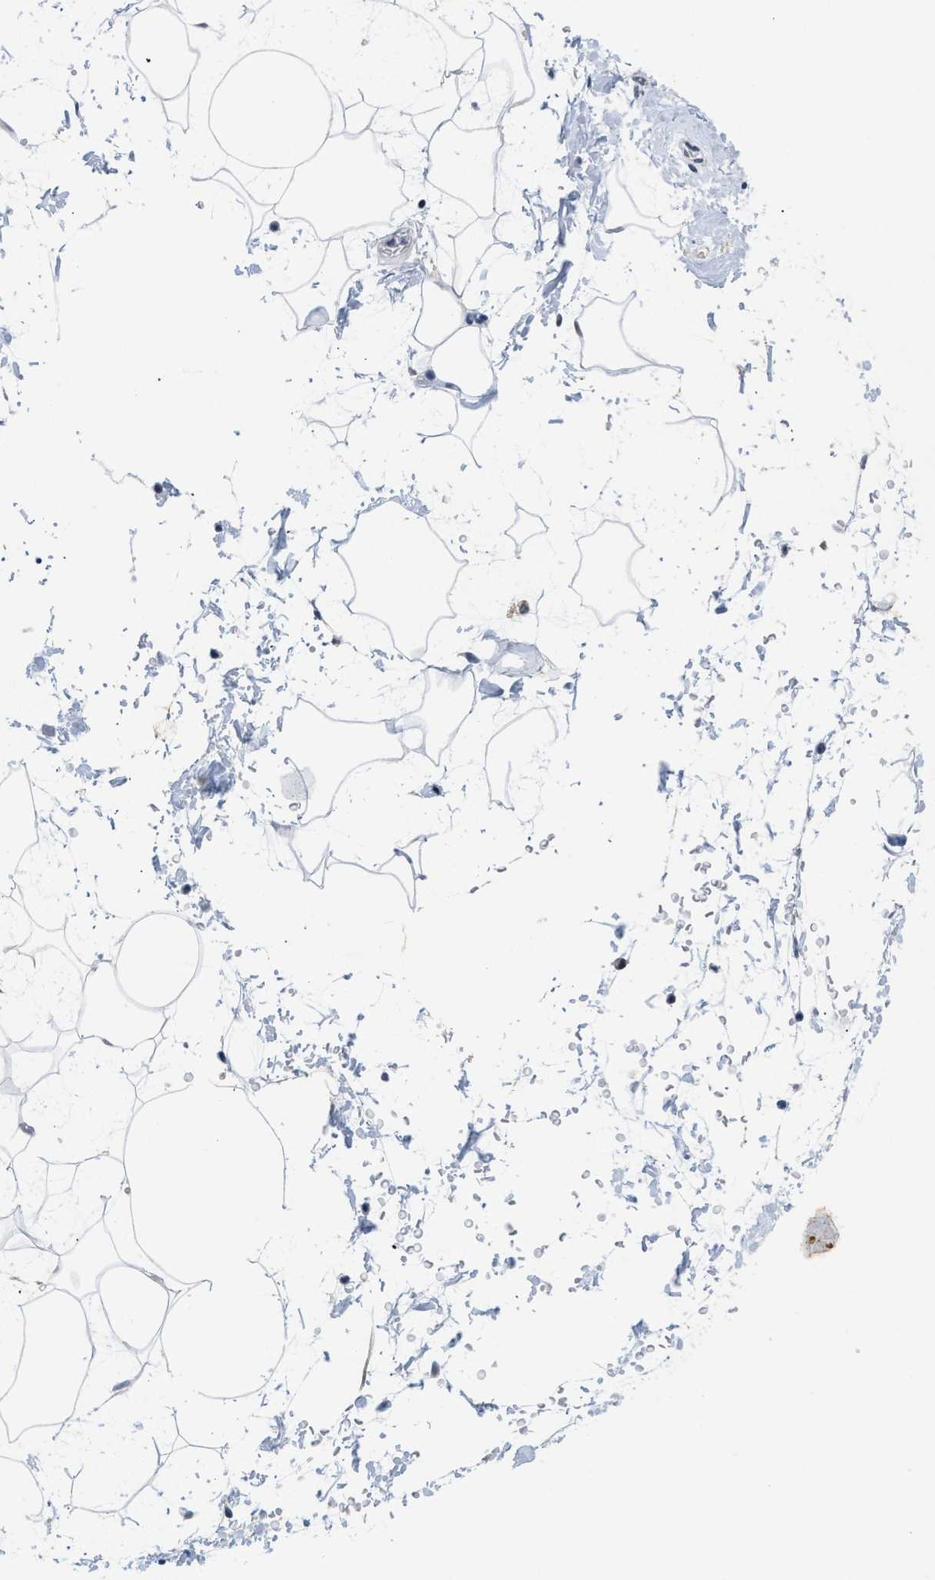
{"staining": {"intensity": "weak", "quantity": ">75%", "location": "nuclear"}, "tissue": "adipose tissue", "cell_type": "Adipocytes", "image_type": "normal", "snomed": [{"axis": "morphology", "description": "Normal tissue, NOS"}, {"axis": "topography", "description": "Soft tissue"}], "caption": "Immunohistochemistry (IHC) of unremarkable adipose tissue demonstrates low levels of weak nuclear staining in about >75% of adipocytes. The staining was performed using DAB to visualize the protein expression in brown, while the nuclei were stained in blue with hematoxylin (Magnification: 20x).", "gene": "GGNBP2", "patient": {"sex": "male", "age": 72}}